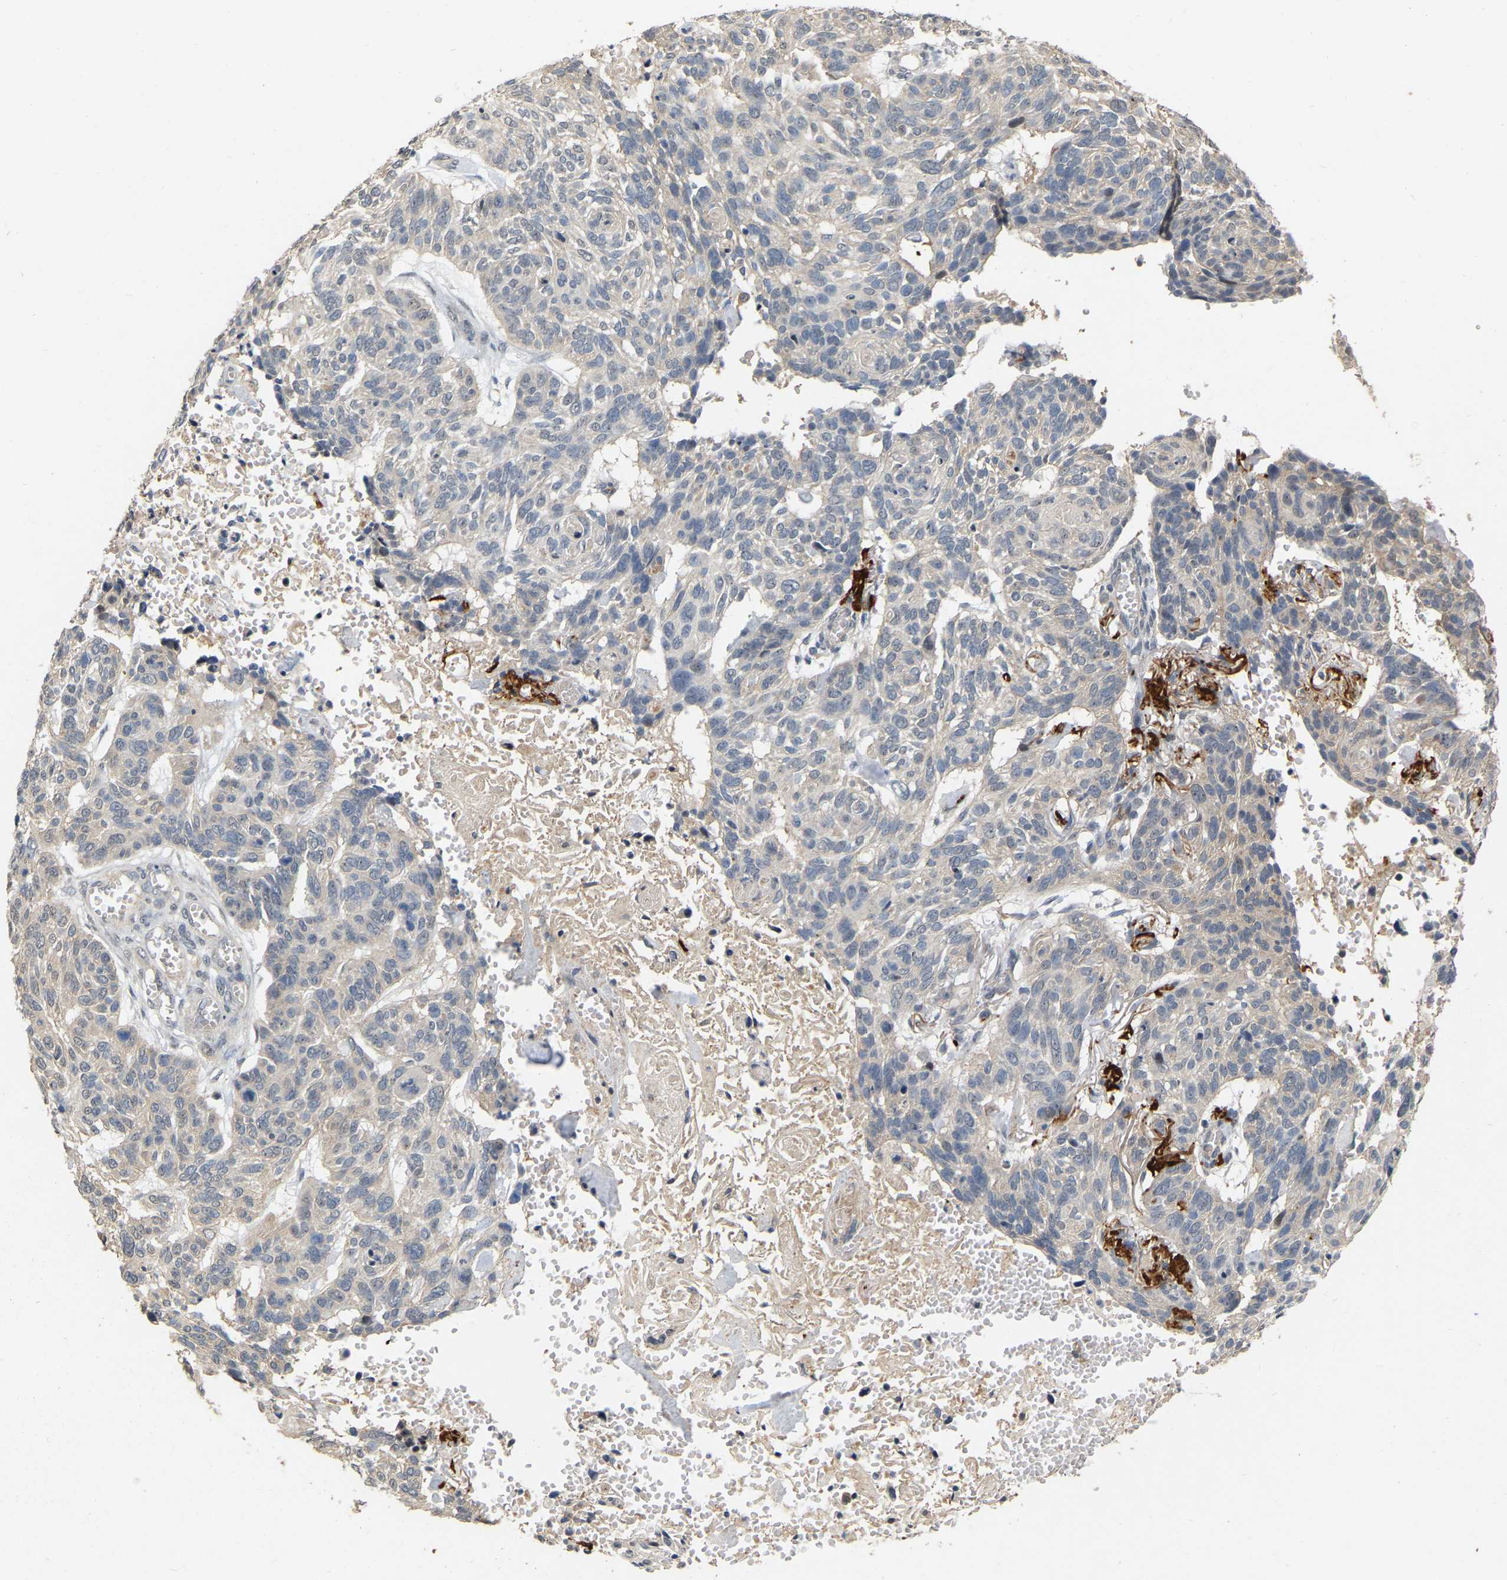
{"staining": {"intensity": "weak", "quantity": "<25%", "location": "cytoplasmic/membranous"}, "tissue": "skin cancer", "cell_type": "Tumor cells", "image_type": "cancer", "snomed": [{"axis": "morphology", "description": "Basal cell carcinoma"}, {"axis": "topography", "description": "Skin"}], "caption": "IHC of human basal cell carcinoma (skin) displays no staining in tumor cells.", "gene": "RUVBL1", "patient": {"sex": "male", "age": 85}}